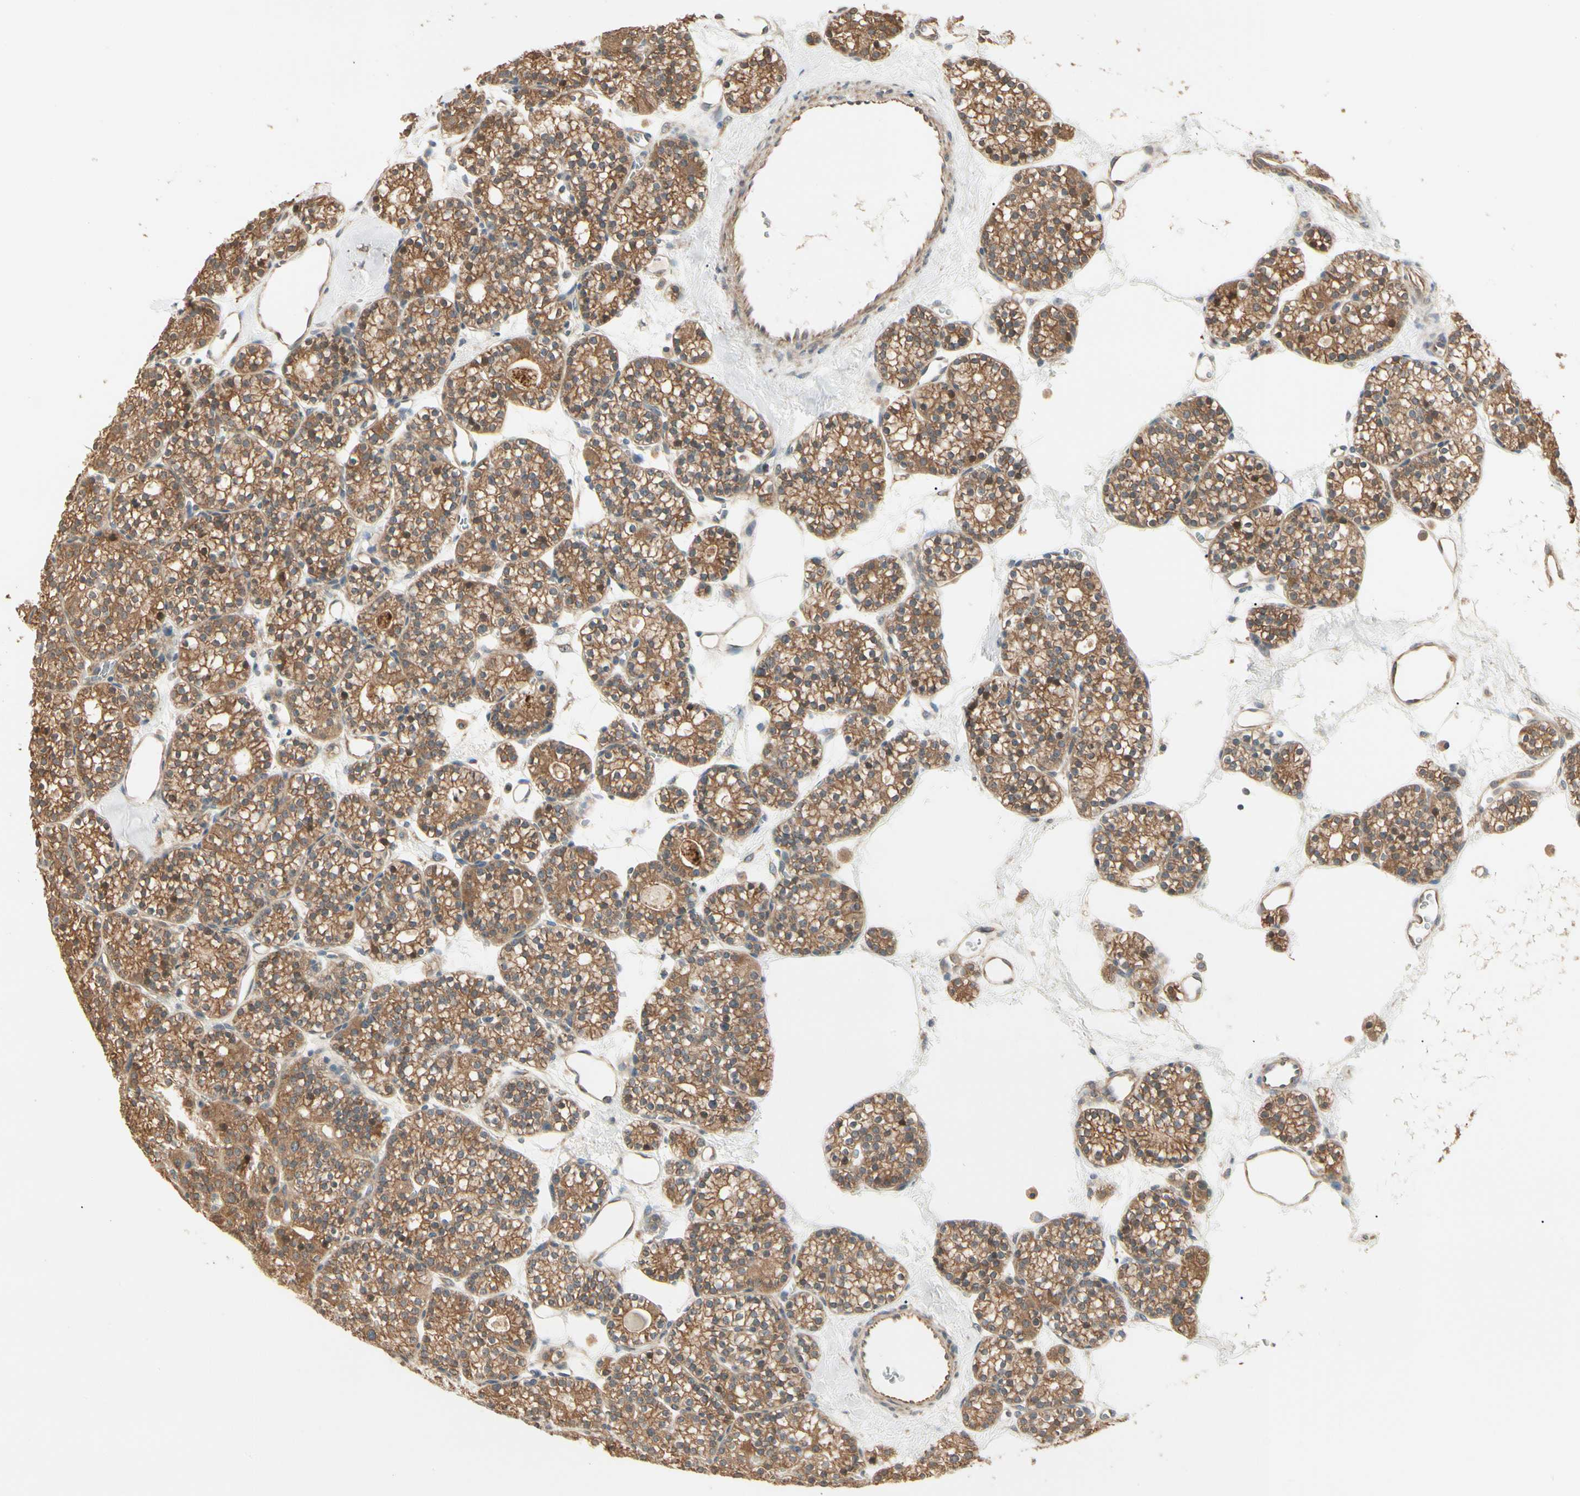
{"staining": {"intensity": "moderate", "quantity": ">75%", "location": "cytoplasmic/membranous"}, "tissue": "parathyroid gland", "cell_type": "Glandular cells", "image_type": "normal", "snomed": [{"axis": "morphology", "description": "Normal tissue, NOS"}, {"axis": "topography", "description": "Parathyroid gland"}], "caption": "About >75% of glandular cells in benign parathyroid gland exhibit moderate cytoplasmic/membranous protein staining as visualized by brown immunohistochemical staining.", "gene": "IRAG1", "patient": {"sex": "female", "age": 64}}